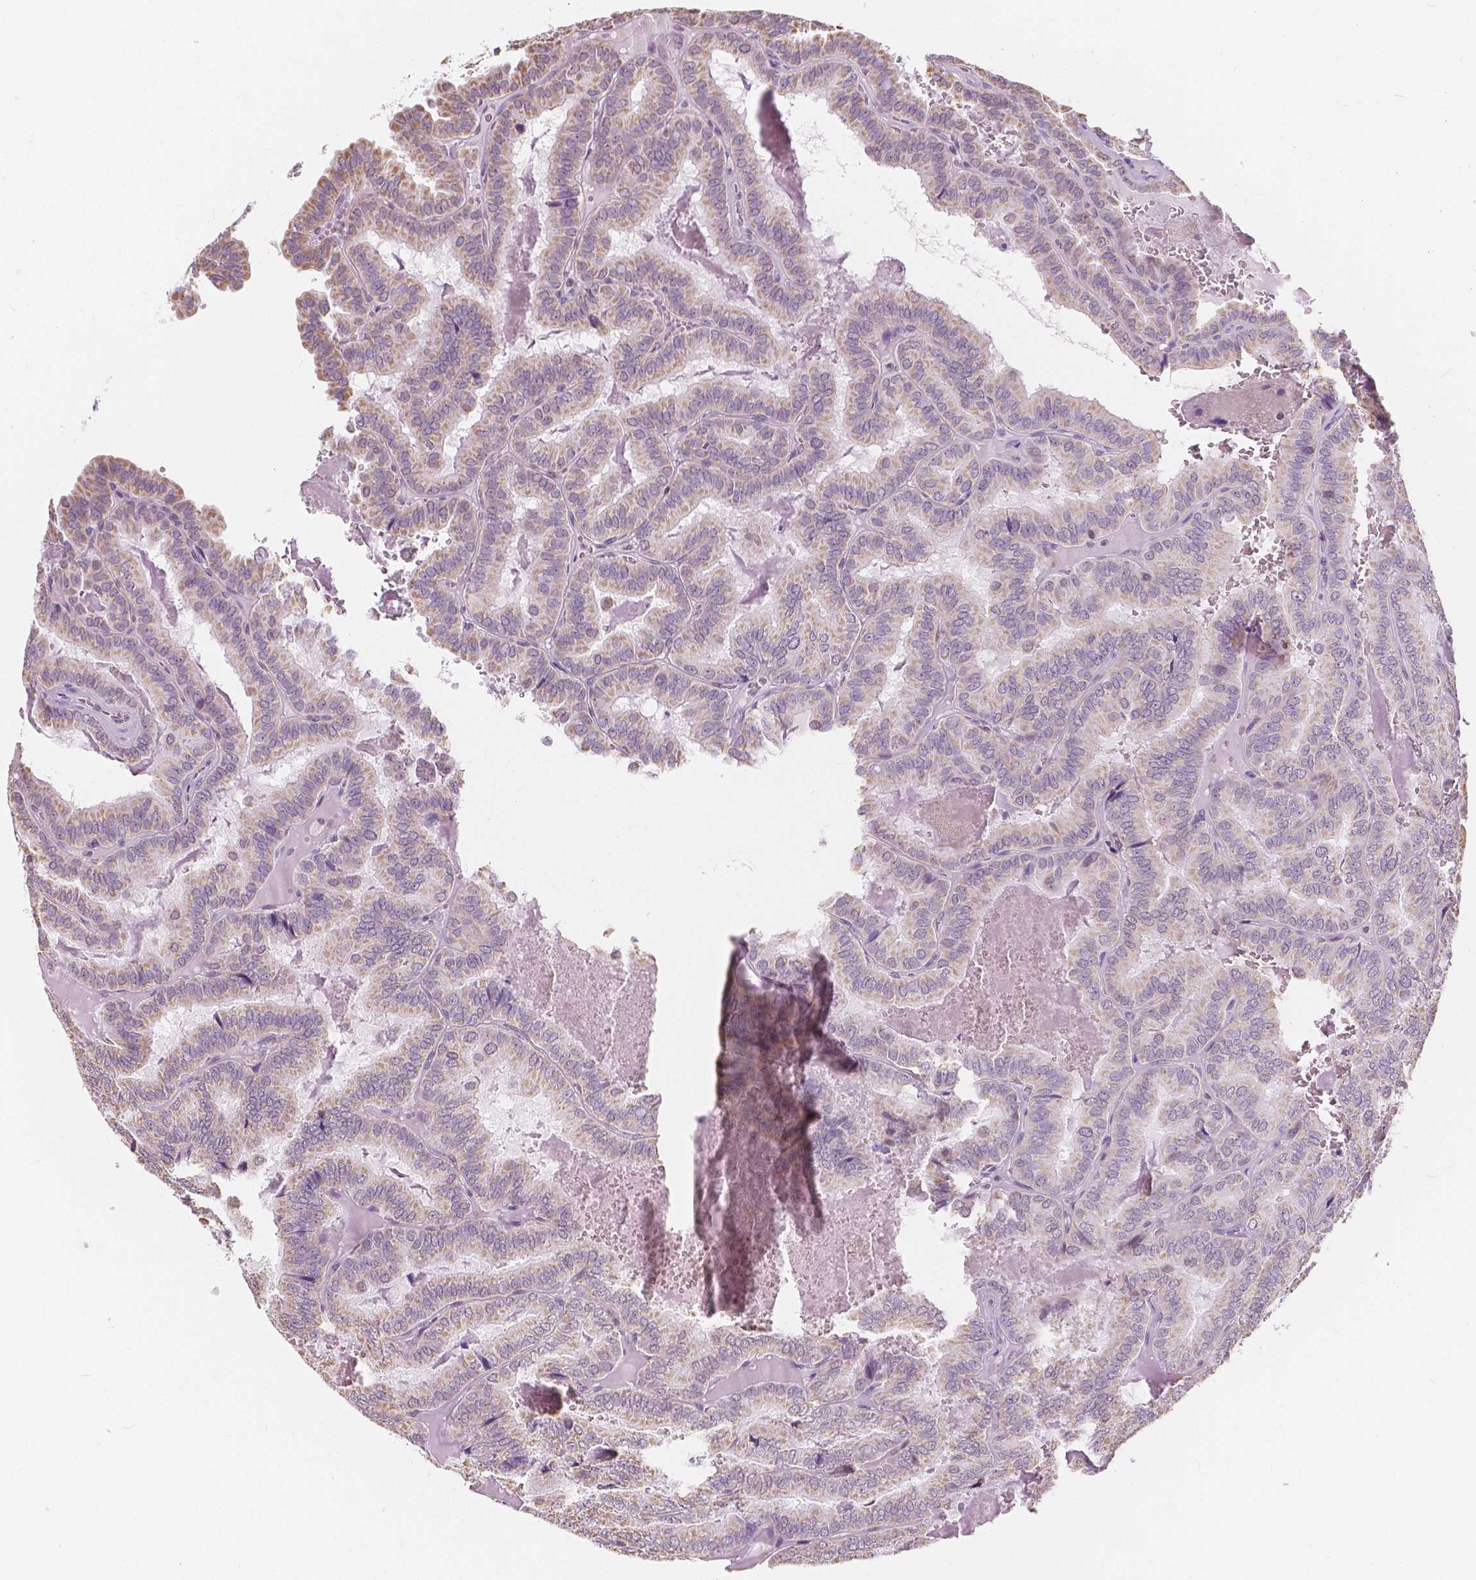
{"staining": {"intensity": "weak", "quantity": "25%-75%", "location": "cytoplasmic/membranous"}, "tissue": "thyroid cancer", "cell_type": "Tumor cells", "image_type": "cancer", "snomed": [{"axis": "morphology", "description": "Papillary adenocarcinoma, NOS"}, {"axis": "topography", "description": "Thyroid gland"}], "caption": "Immunohistochemistry (IHC) image of human thyroid cancer stained for a protein (brown), which displays low levels of weak cytoplasmic/membranous positivity in approximately 25%-75% of tumor cells.", "gene": "NOLC1", "patient": {"sex": "female", "age": 75}}